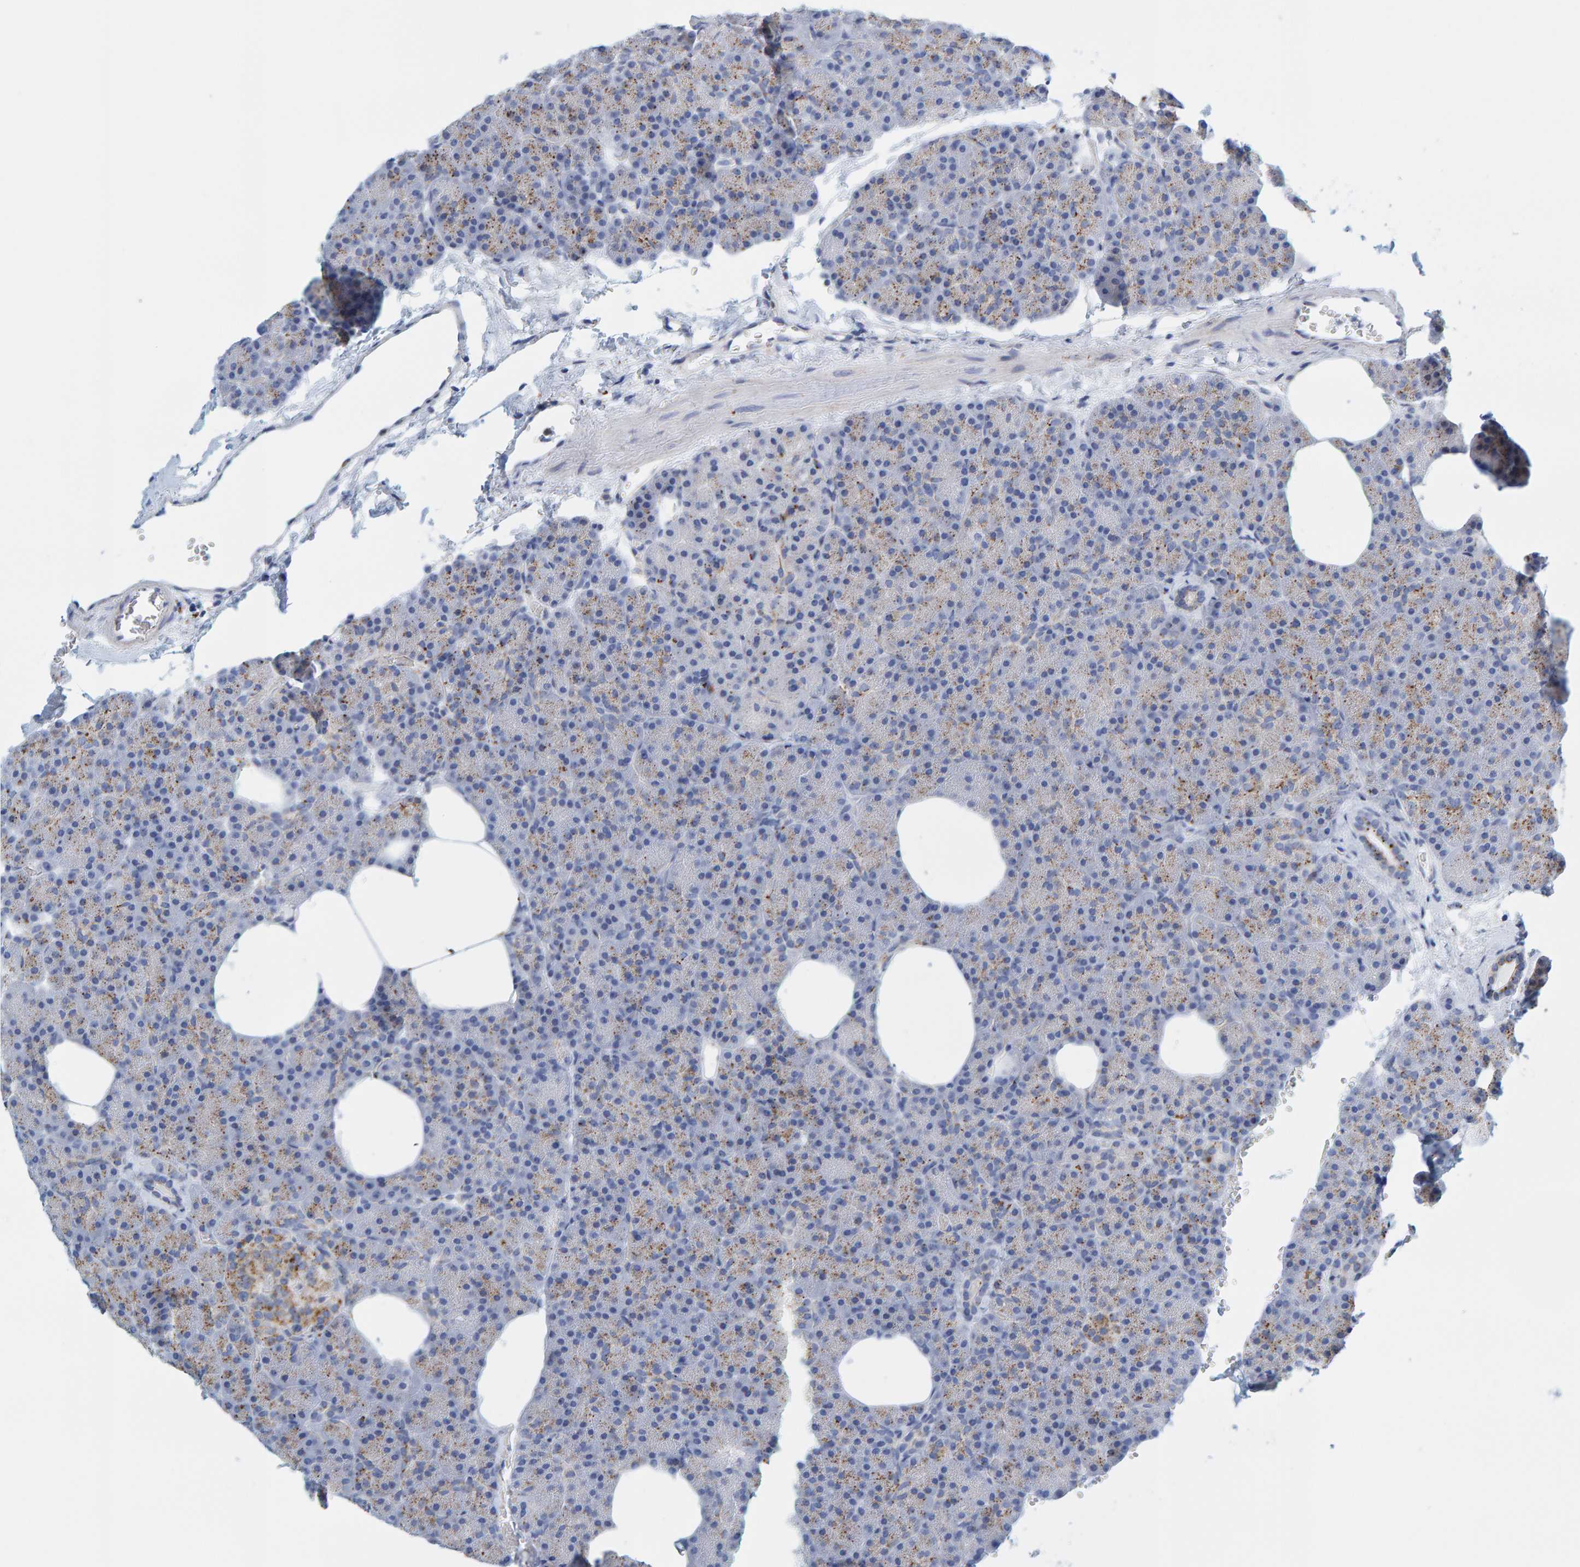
{"staining": {"intensity": "moderate", "quantity": "<25%", "location": "cytoplasmic/membranous"}, "tissue": "pancreas", "cell_type": "Exocrine glandular cells", "image_type": "normal", "snomed": [{"axis": "morphology", "description": "Normal tissue, NOS"}, {"axis": "morphology", "description": "Carcinoid, malignant, NOS"}, {"axis": "topography", "description": "Pancreas"}], "caption": "A high-resolution histopathology image shows IHC staining of benign pancreas, which shows moderate cytoplasmic/membranous positivity in about <25% of exocrine glandular cells.", "gene": "BIN3", "patient": {"sex": "female", "age": 35}}